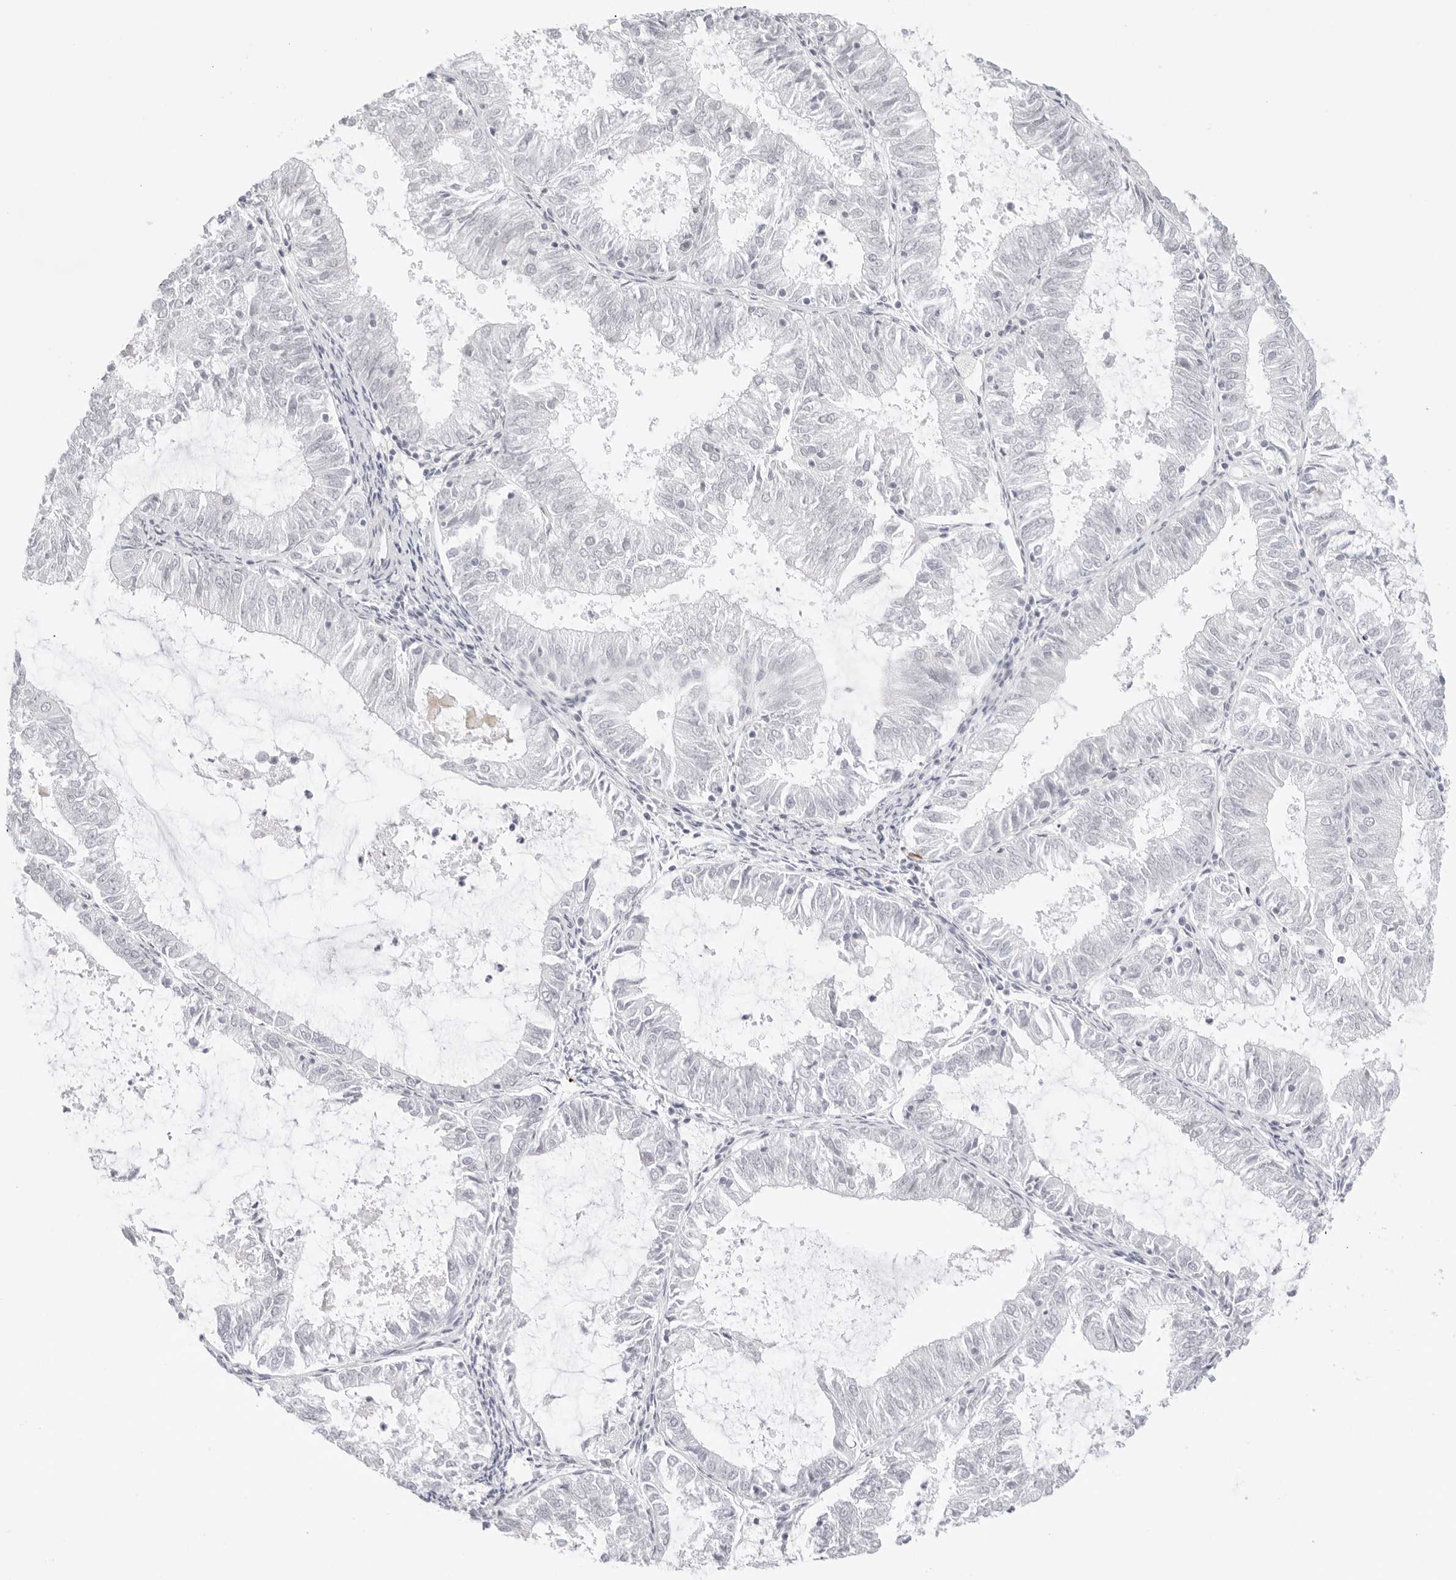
{"staining": {"intensity": "negative", "quantity": "none", "location": "none"}, "tissue": "endometrial cancer", "cell_type": "Tumor cells", "image_type": "cancer", "snomed": [{"axis": "morphology", "description": "Adenocarcinoma, NOS"}, {"axis": "topography", "description": "Endometrium"}], "caption": "Endometrial adenocarcinoma was stained to show a protein in brown. There is no significant staining in tumor cells.", "gene": "MED18", "patient": {"sex": "female", "age": 57}}